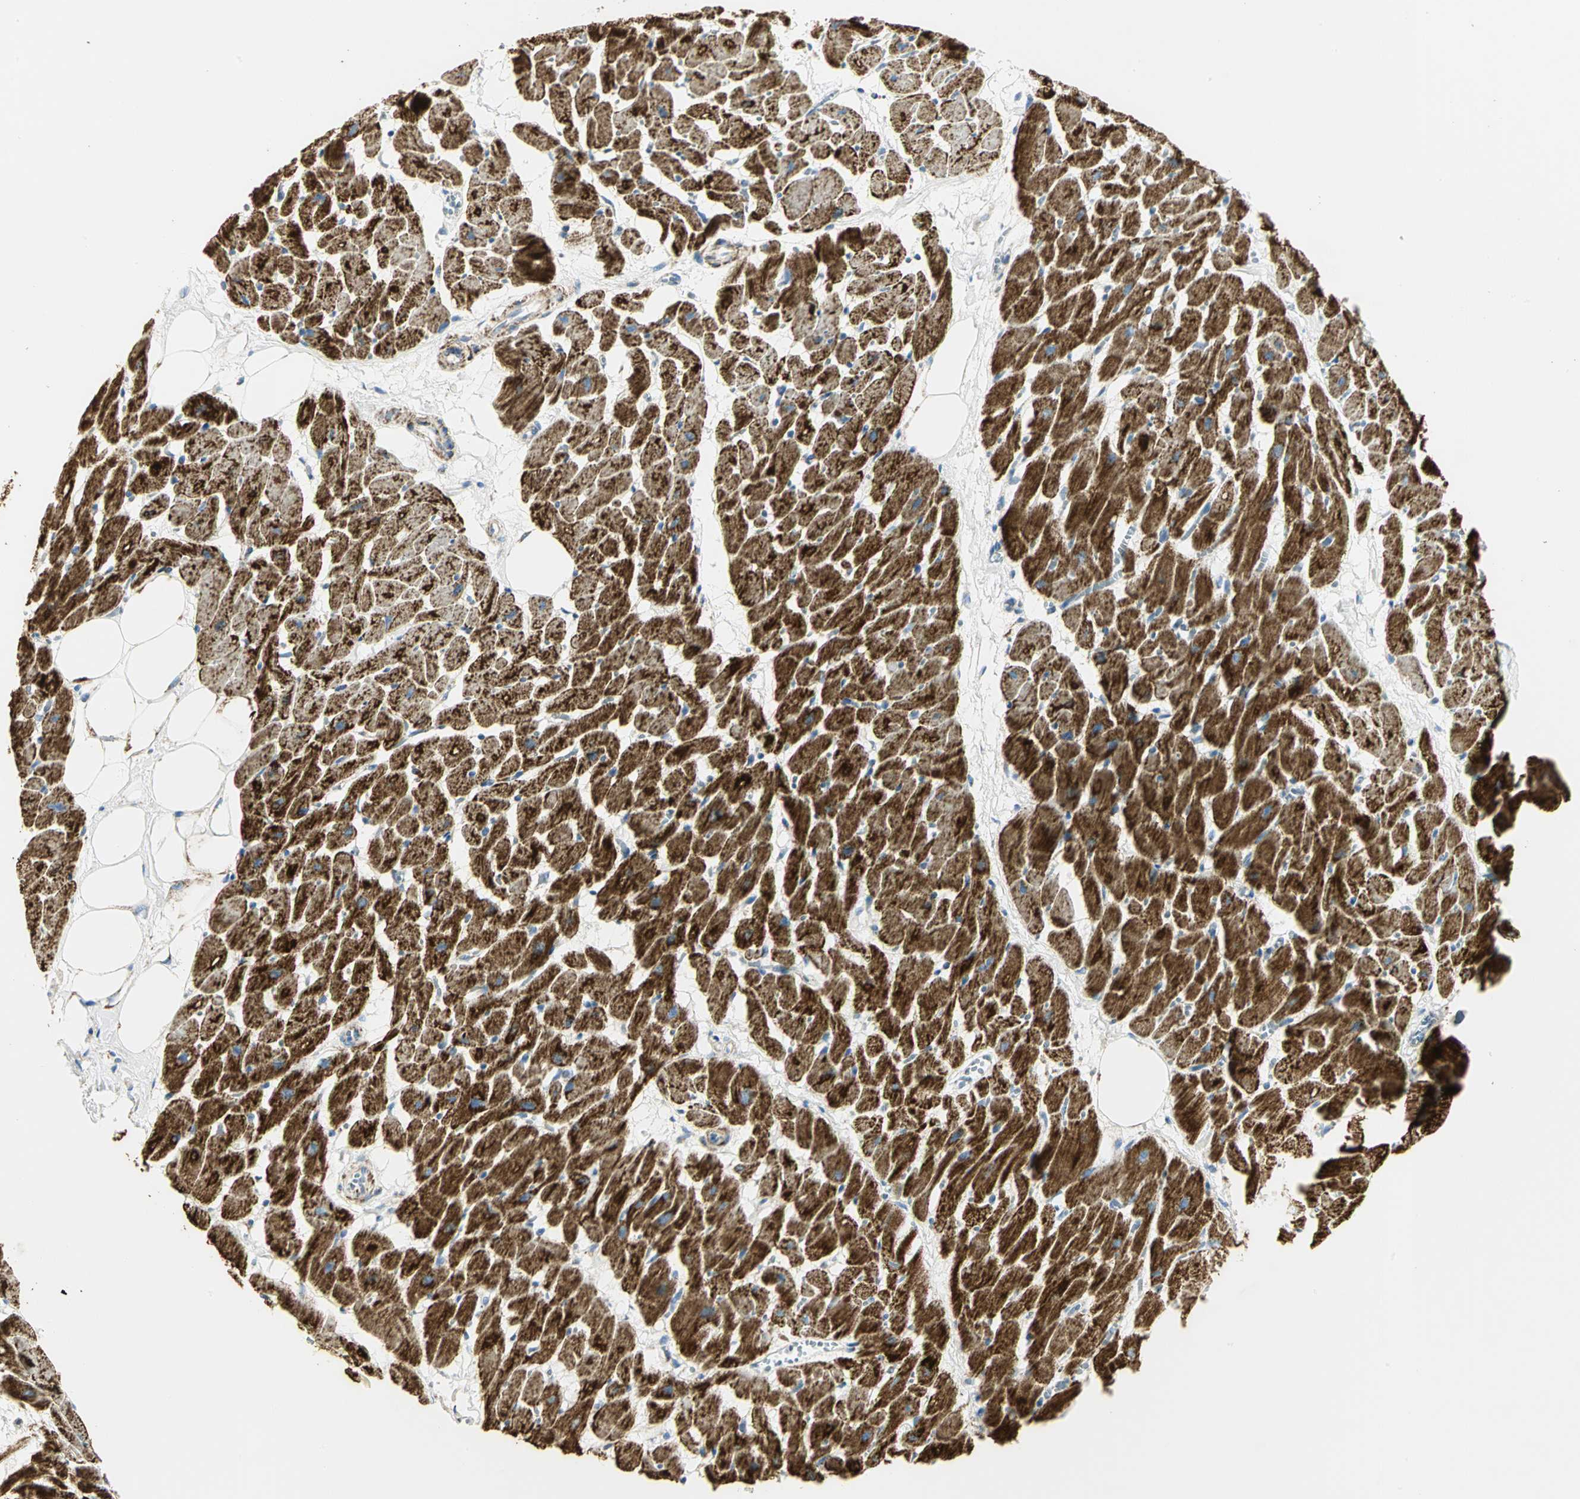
{"staining": {"intensity": "strong", "quantity": ">75%", "location": "cytoplasmic/membranous"}, "tissue": "heart muscle", "cell_type": "Cardiomyocytes", "image_type": "normal", "snomed": [{"axis": "morphology", "description": "Normal tissue, NOS"}, {"axis": "topography", "description": "Heart"}], "caption": "A photomicrograph of heart muscle stained for a protein exhibits strong cytoplasmic/membranous brown staining in cardiomyocytes. (DAB (3,3'-diaminobenzidine) = brown stain, brightfield microscopy at high magnification).", "gene": "NTRK1", "patient": {"sex": "female", "age": 19}}